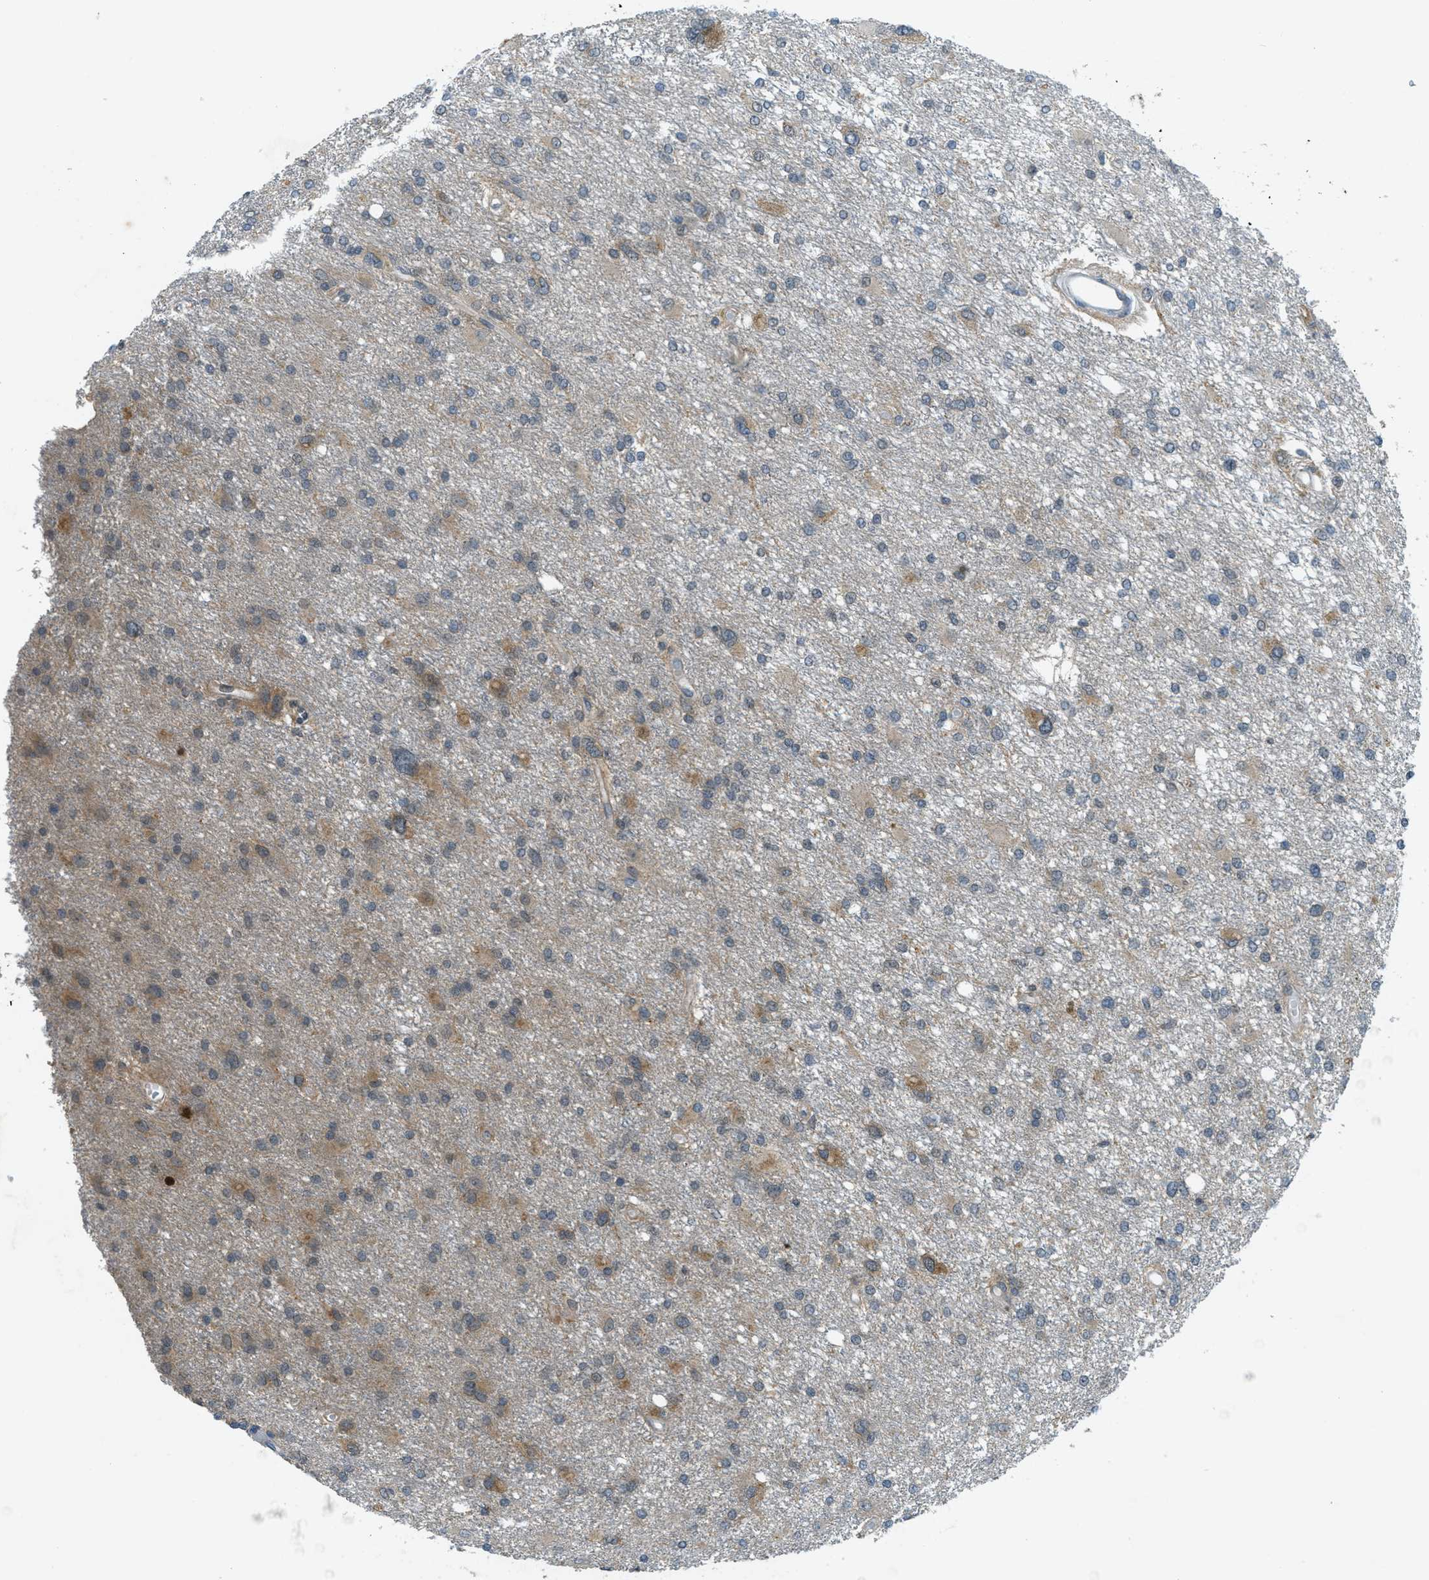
{"staining": {"intensity": "weak", "quantity": "25%-75%", "location": "cytoplasmic/membranous"}, "tissue": "glioma", "cell_type": "Tumor cells", "image_type": "cancer", "snomed": [{"axis": "morphology", "description": "Glioma, malignant, High grade"}, {"axis": "topography", "description": "Brain"}], "caption": "A brown stain shows weak cytoplasmic/membranous expression of a protein in human malignant high-grade glioma tumor cells. (IHC, brightfield microscopy, high magnification).", "gene": "TCF20", "patient": {"sex": "female", "age": 59}}